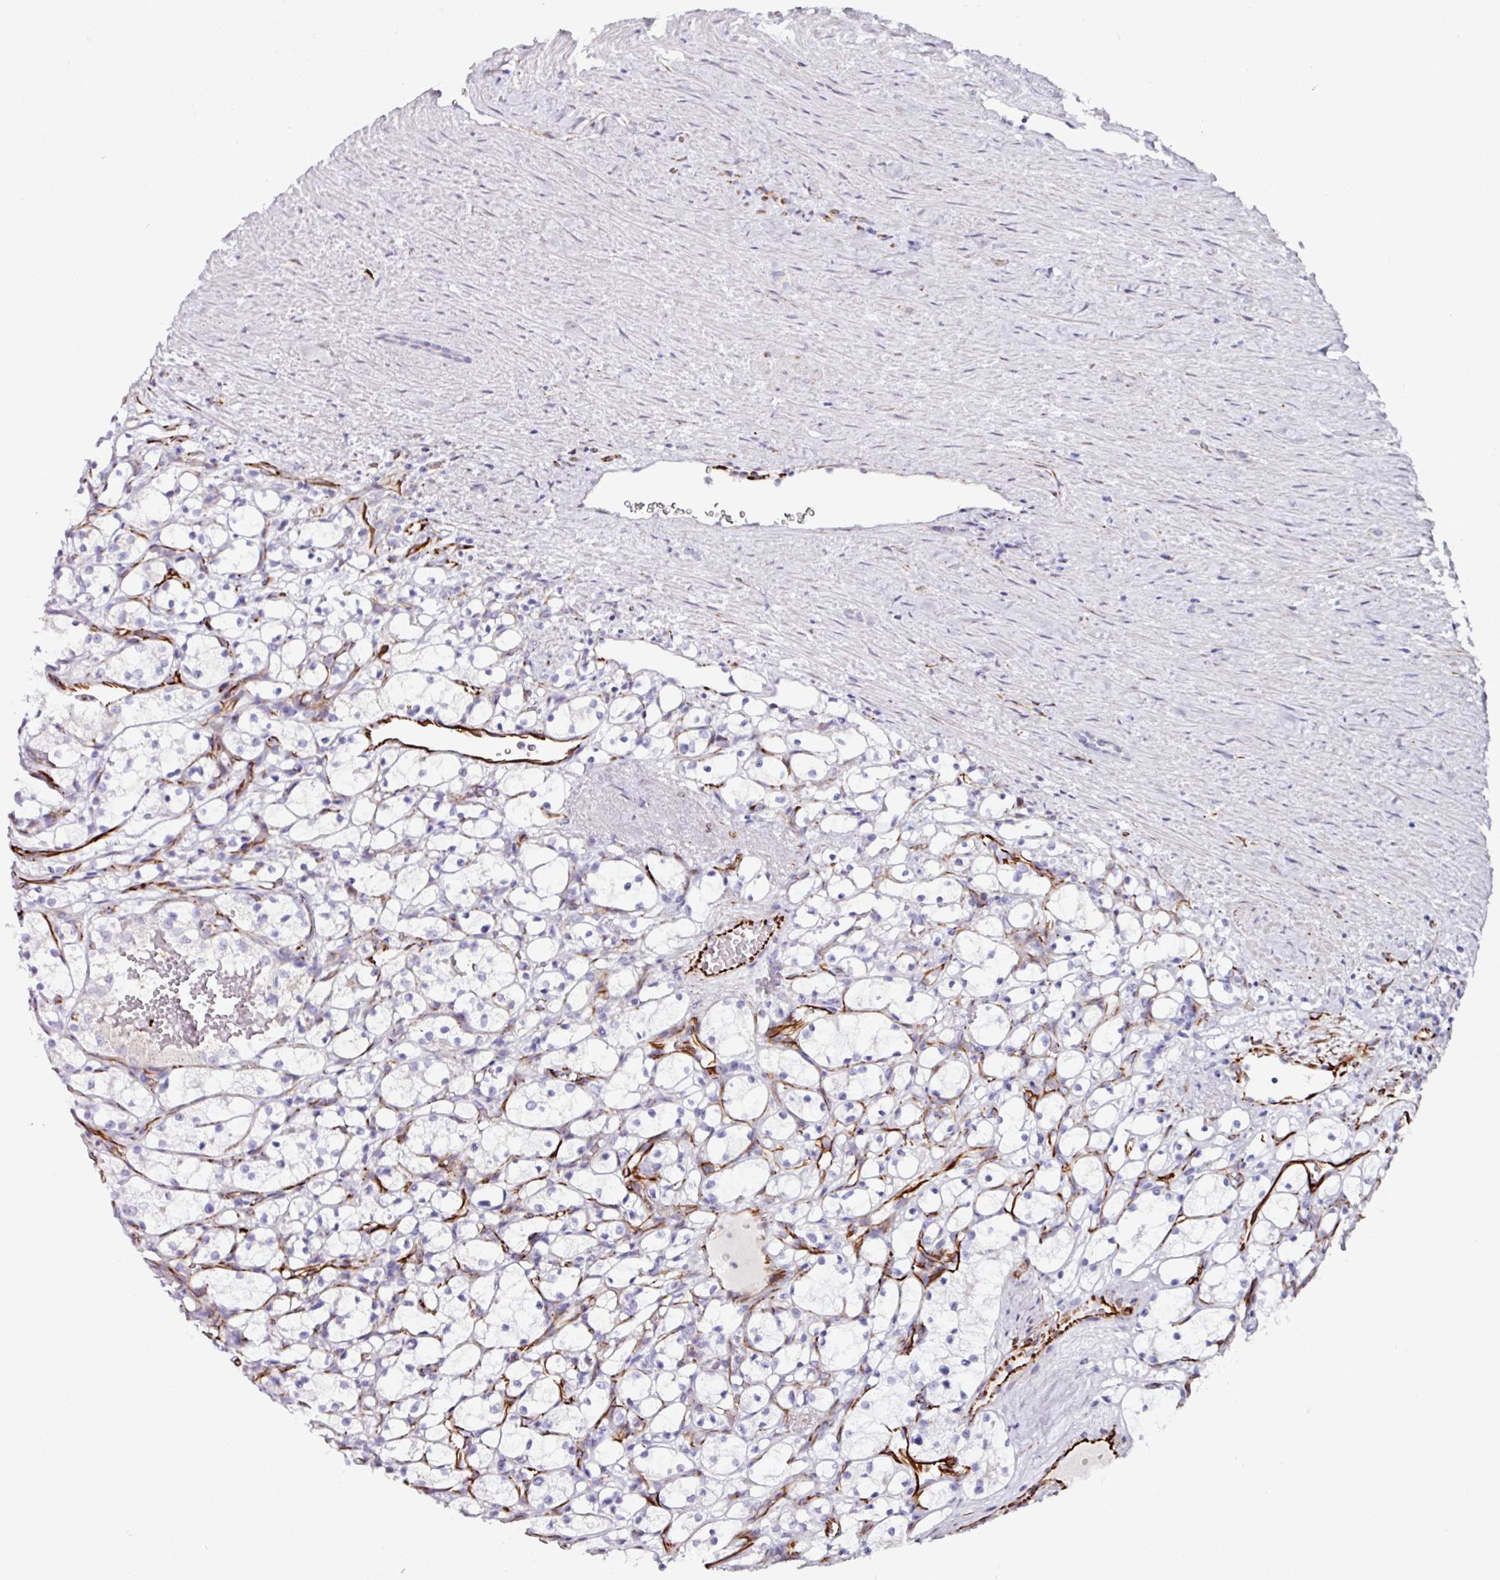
{"staining": {"intensity": "negative", "quantity": "none", "location": "none"}, "tissue": "renal cancer", "cell_type": "Tumor cells", "image_type": "cancer", "snomed": [{"axis": "morphology", "description": "Adenocarcinoma, NOS"}, {"axis": "topography", "description": "Kidney"}], "caption": "A histopathology image of human adenocarcinoma (renal) is negative for staining in tumor cells. Brightfield microscopy of immunohistochemistry stained with DAB (3,3'-diaminobenzidine) (brown) and hematoxylin (blue), captured at high magnification.", "gene": "TMPRSS9", "patient": {"sex": "female", "age": 69}}